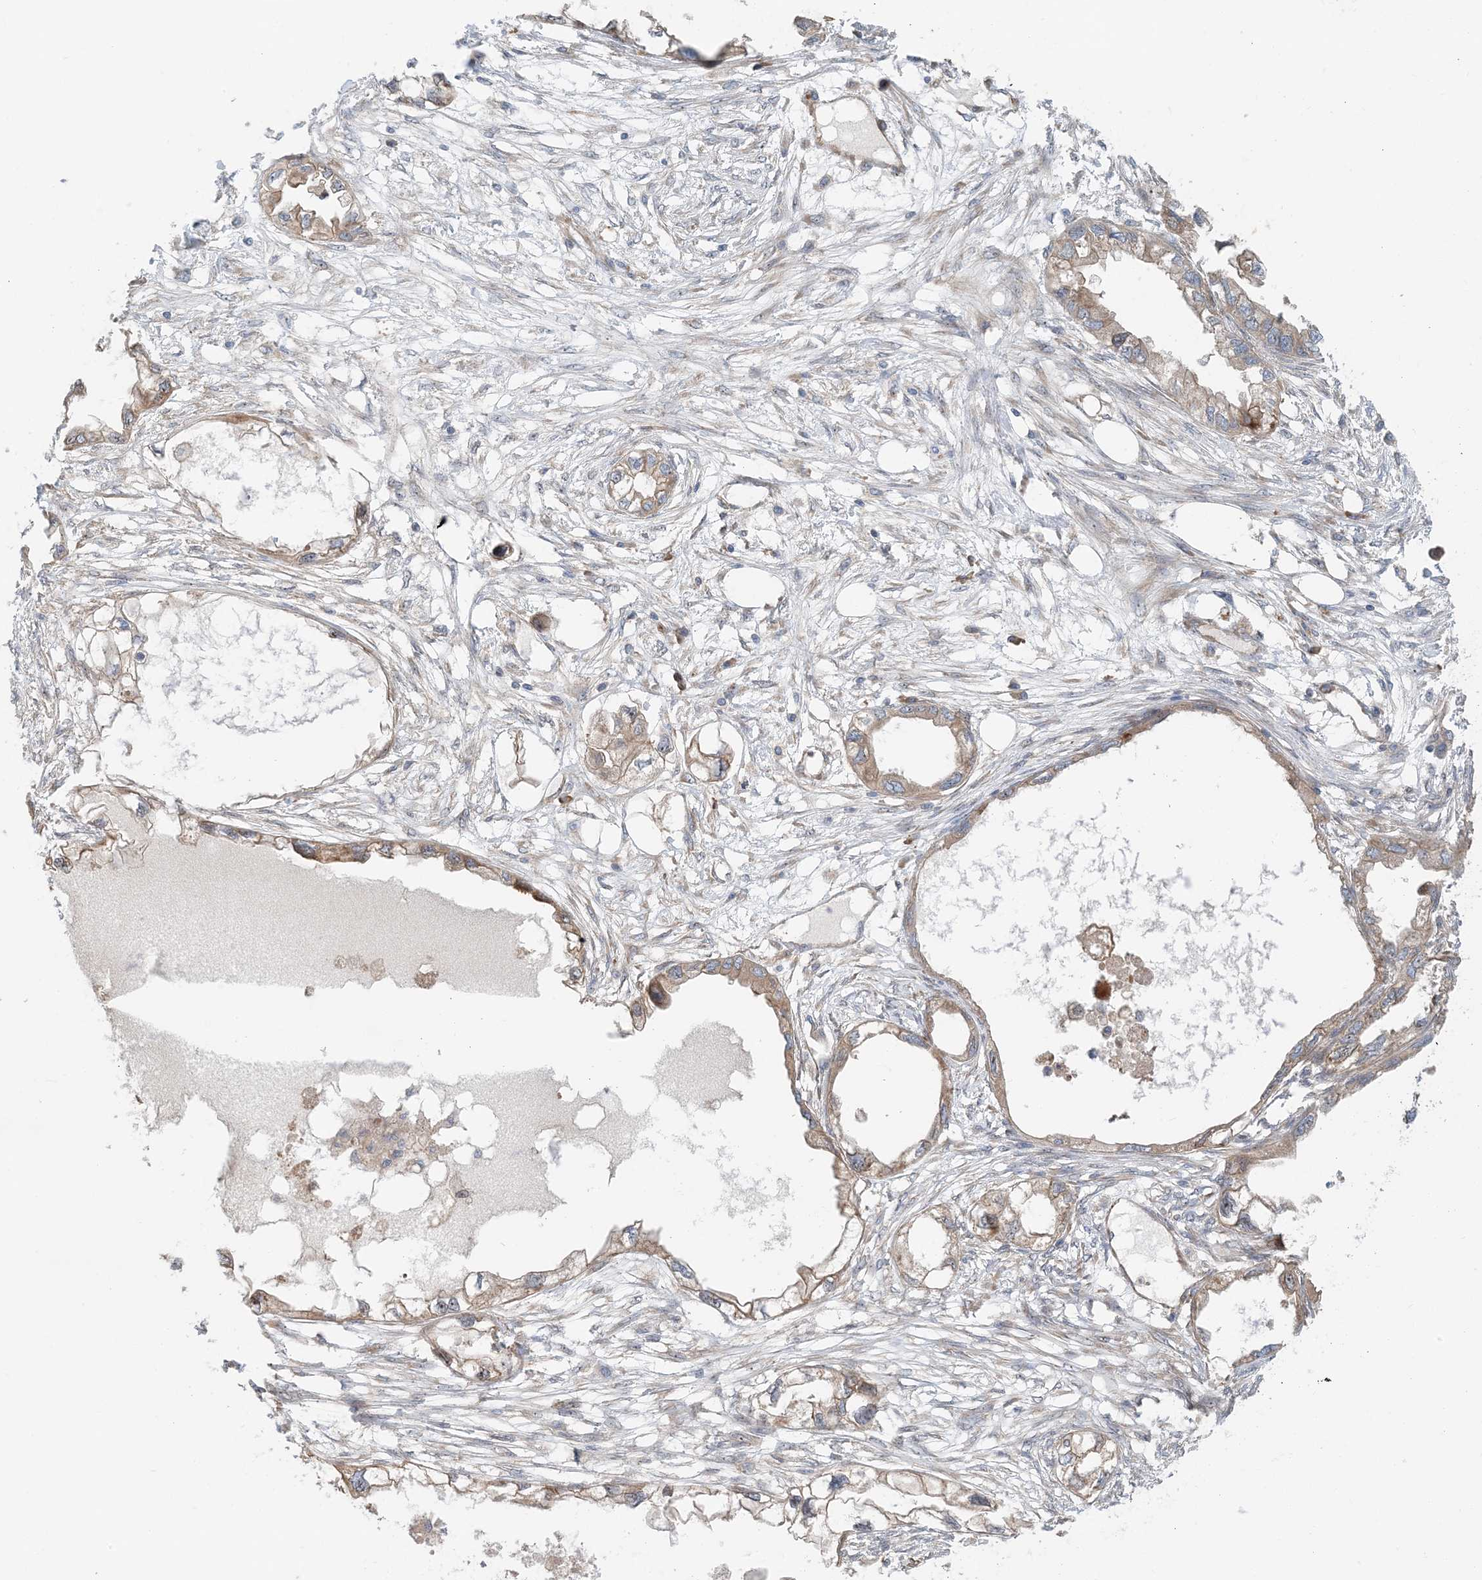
{"staining": {"intensity": "moderate", "quantity": ">75%", "location": "cytoplasmic/membranous"}, "tissue": "endometrial cancer", "cell_type": "Tumor cells", "image_type": "cancer", "snomed": [{"axis": "morphology", "description": "Adenocarcinoma, NOS"}, {"axis": "morphology", "description": "Adenocarcinoma, metastatic, NOS"}, {"axis": "topography", "description": "Adipose tissue"}, {"axis": "topography", "description": "Endometrium"}], "caption": "An image of human endometrial cancer (adenocarcinoma) stained for a protein displays moderate cytoplasmic/membranous brown staining in tumor cells. The protein is stained brown, and the nuclei are stained in blue (DAB IHC with brightfield microscopy, high magnification).", "gene": "MYL5", "patient": {"sex": "female", "age": 67}}